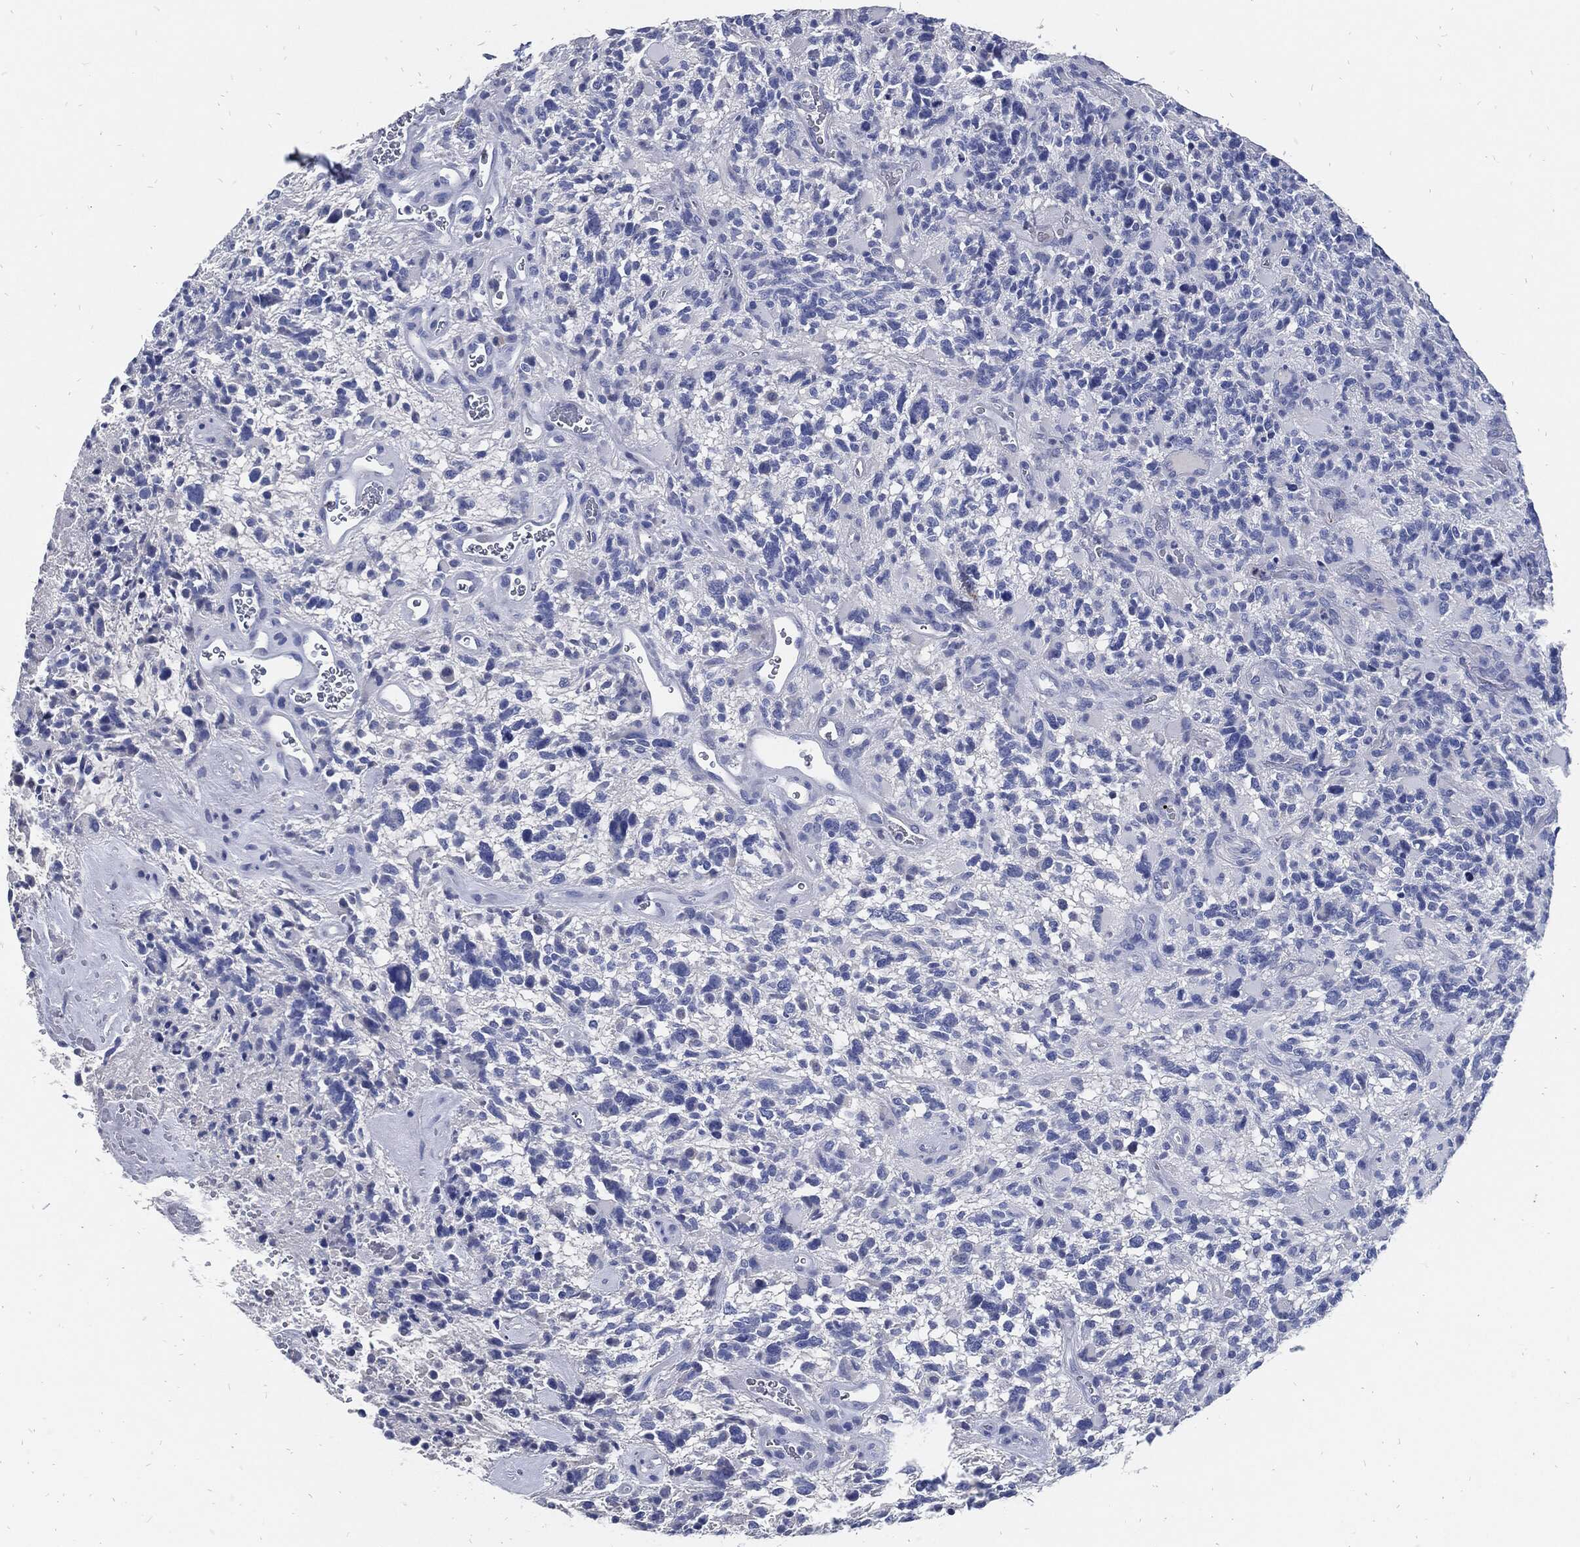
{"staining": {"intensity": "negative", "quantity": "none", "location": "none"}, "tissue": "glioma", "cell_type": "Tumor cells", "image_type": "cancer", "snomed": [{"axis": "morphology", "description": "Glioma, malignant, High grade"}, {"axis": "topography", "description": "Brain"}], "caption": "Malignant glioma (high-grade) was stained to show a protein in brown. There is no significant positivity in tumor cells.", "gene": "FABP4", "patient": {"sex": "female", "age": 71}}